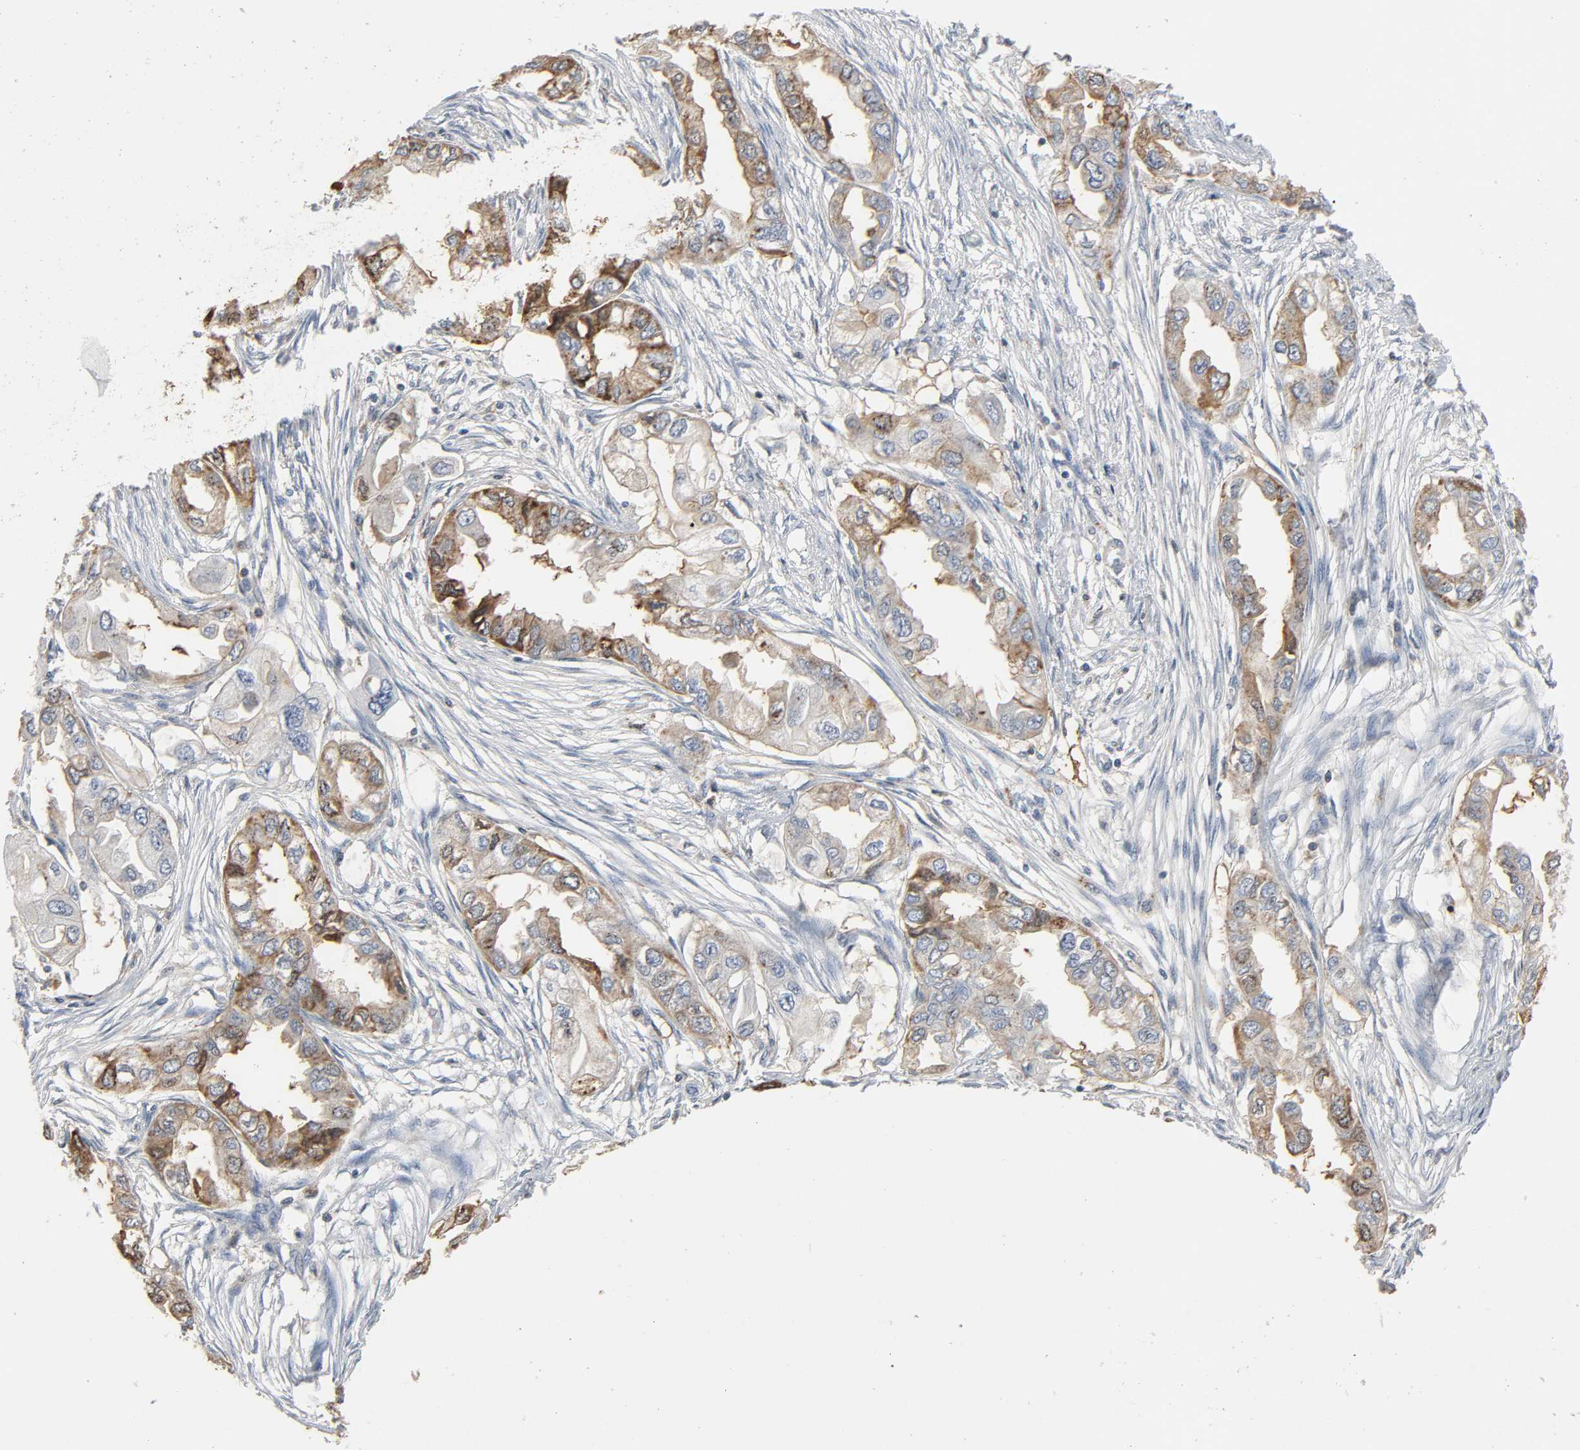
{"staining": {"intensity": "moderate", "quantity": "25%-75%", "location": "cytoplasmic/membranous"}, "tissue": "endometrial cancer", "cell_type": "Tumor cells", "image_type": "cancer", "snomed": [{"axis": "morphology", "description": "Adenocarcinoma, NOS"}, {"axis": "topography", "description": "Endometrium"}], "caption": "Moderate cytoplasmic/membranous positivity is appreciated in approximately 25%-75% of tumor cells in endometrial cancer (adenocarcinoma).", "gene": "CD4", "patient": {"sex": "female", "age": 67}}